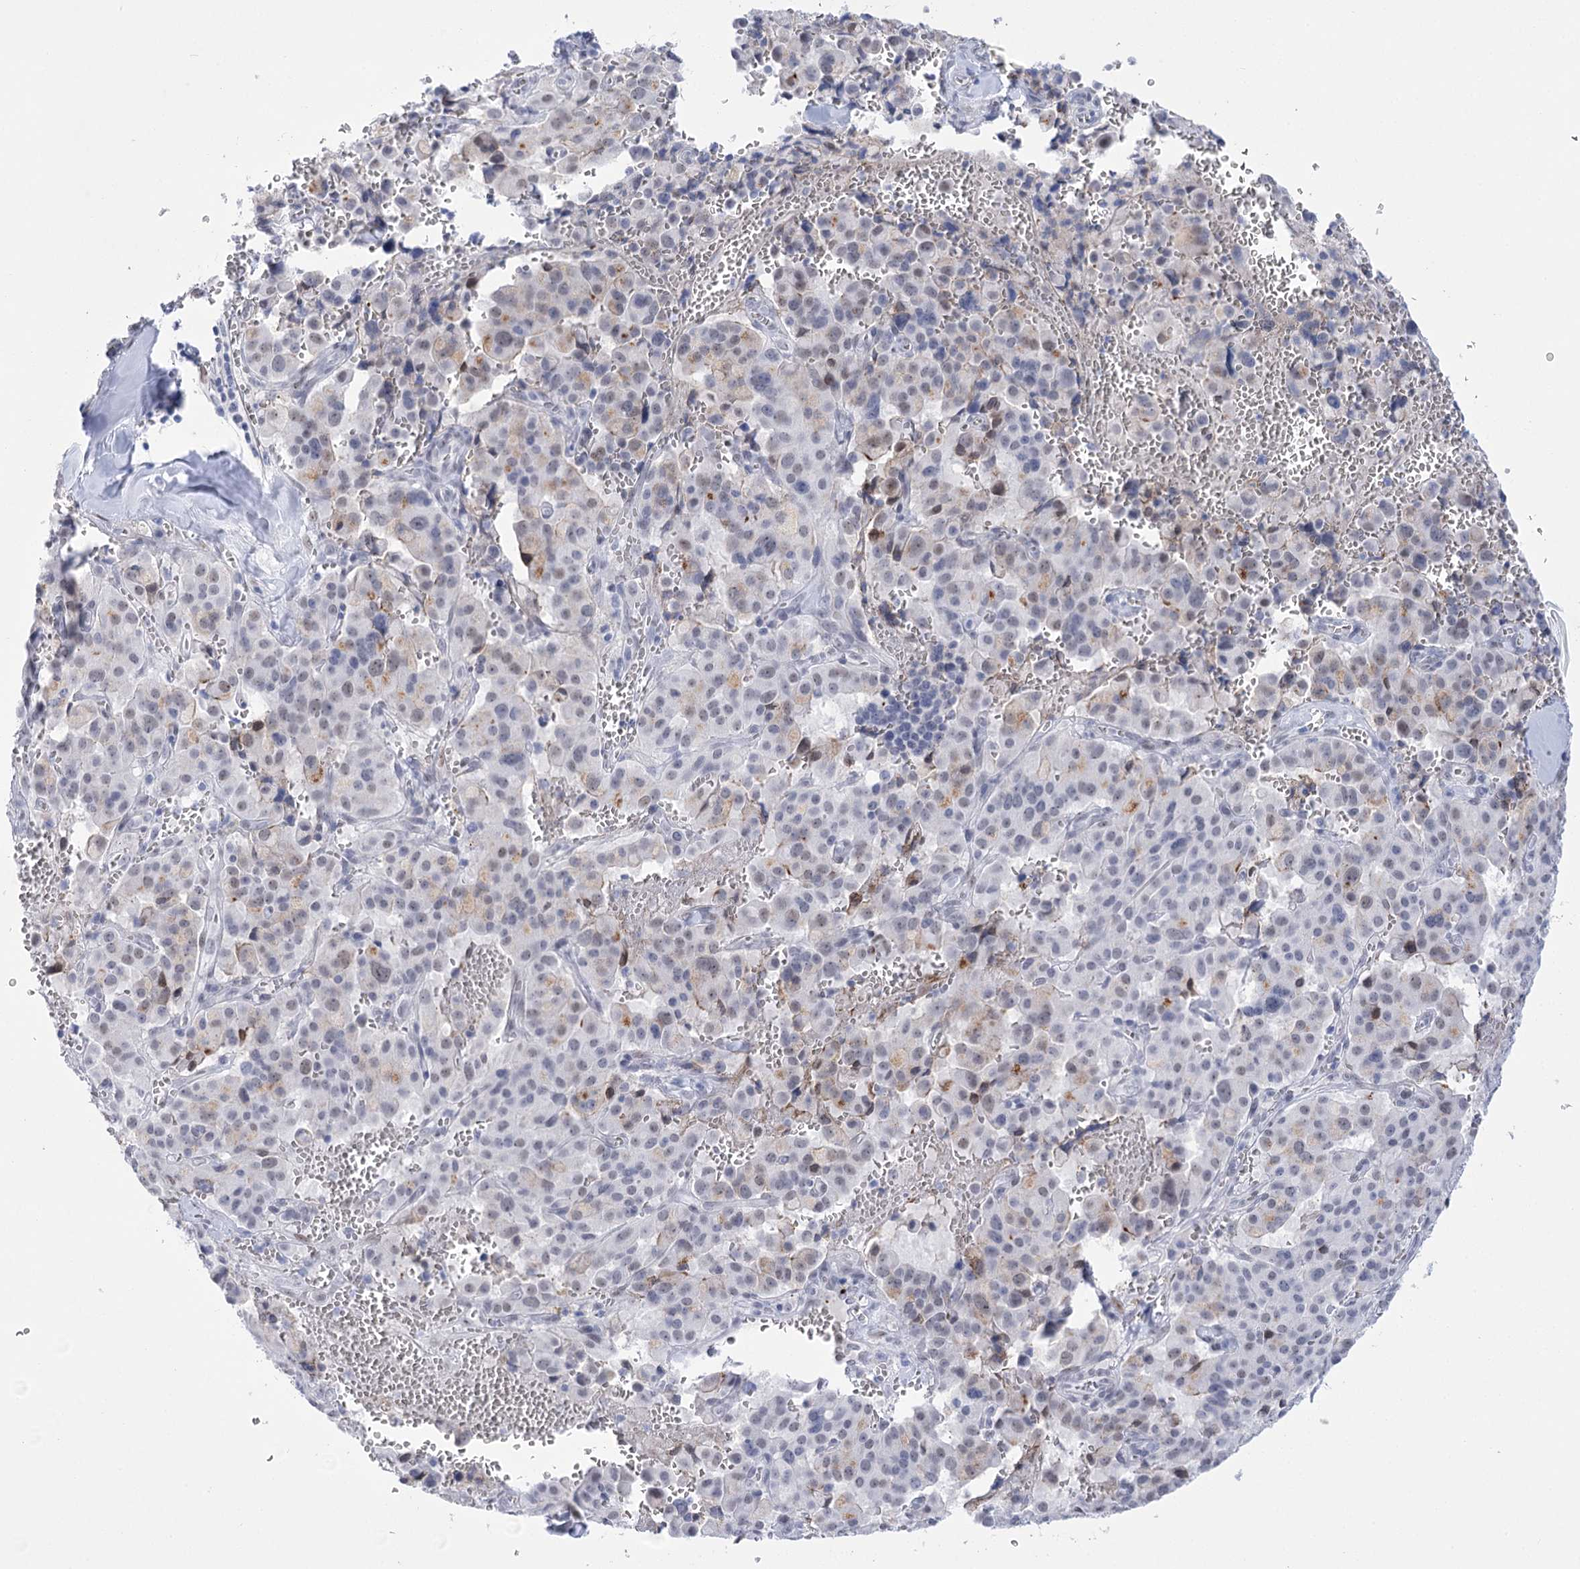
{"staining": {"intensity": "weak", "quantity": "<25%", "location": "nuclear"}, "tissue": "pancreatic cancer", "cell_type": "Tumor cells", "image_type": "cancer", "snomed": [{"axis": "morphology", "description": "Adenocarcinoma, NOS"}, {"axis": "topography", "description": "Pancreas"}], "caption": "Pancreatic cancer was stained to show a protein in brown. There is no significant expression in tumor cells.", "gene": "HORMAD1", "patient": {"sex": "male", "age": 65}}